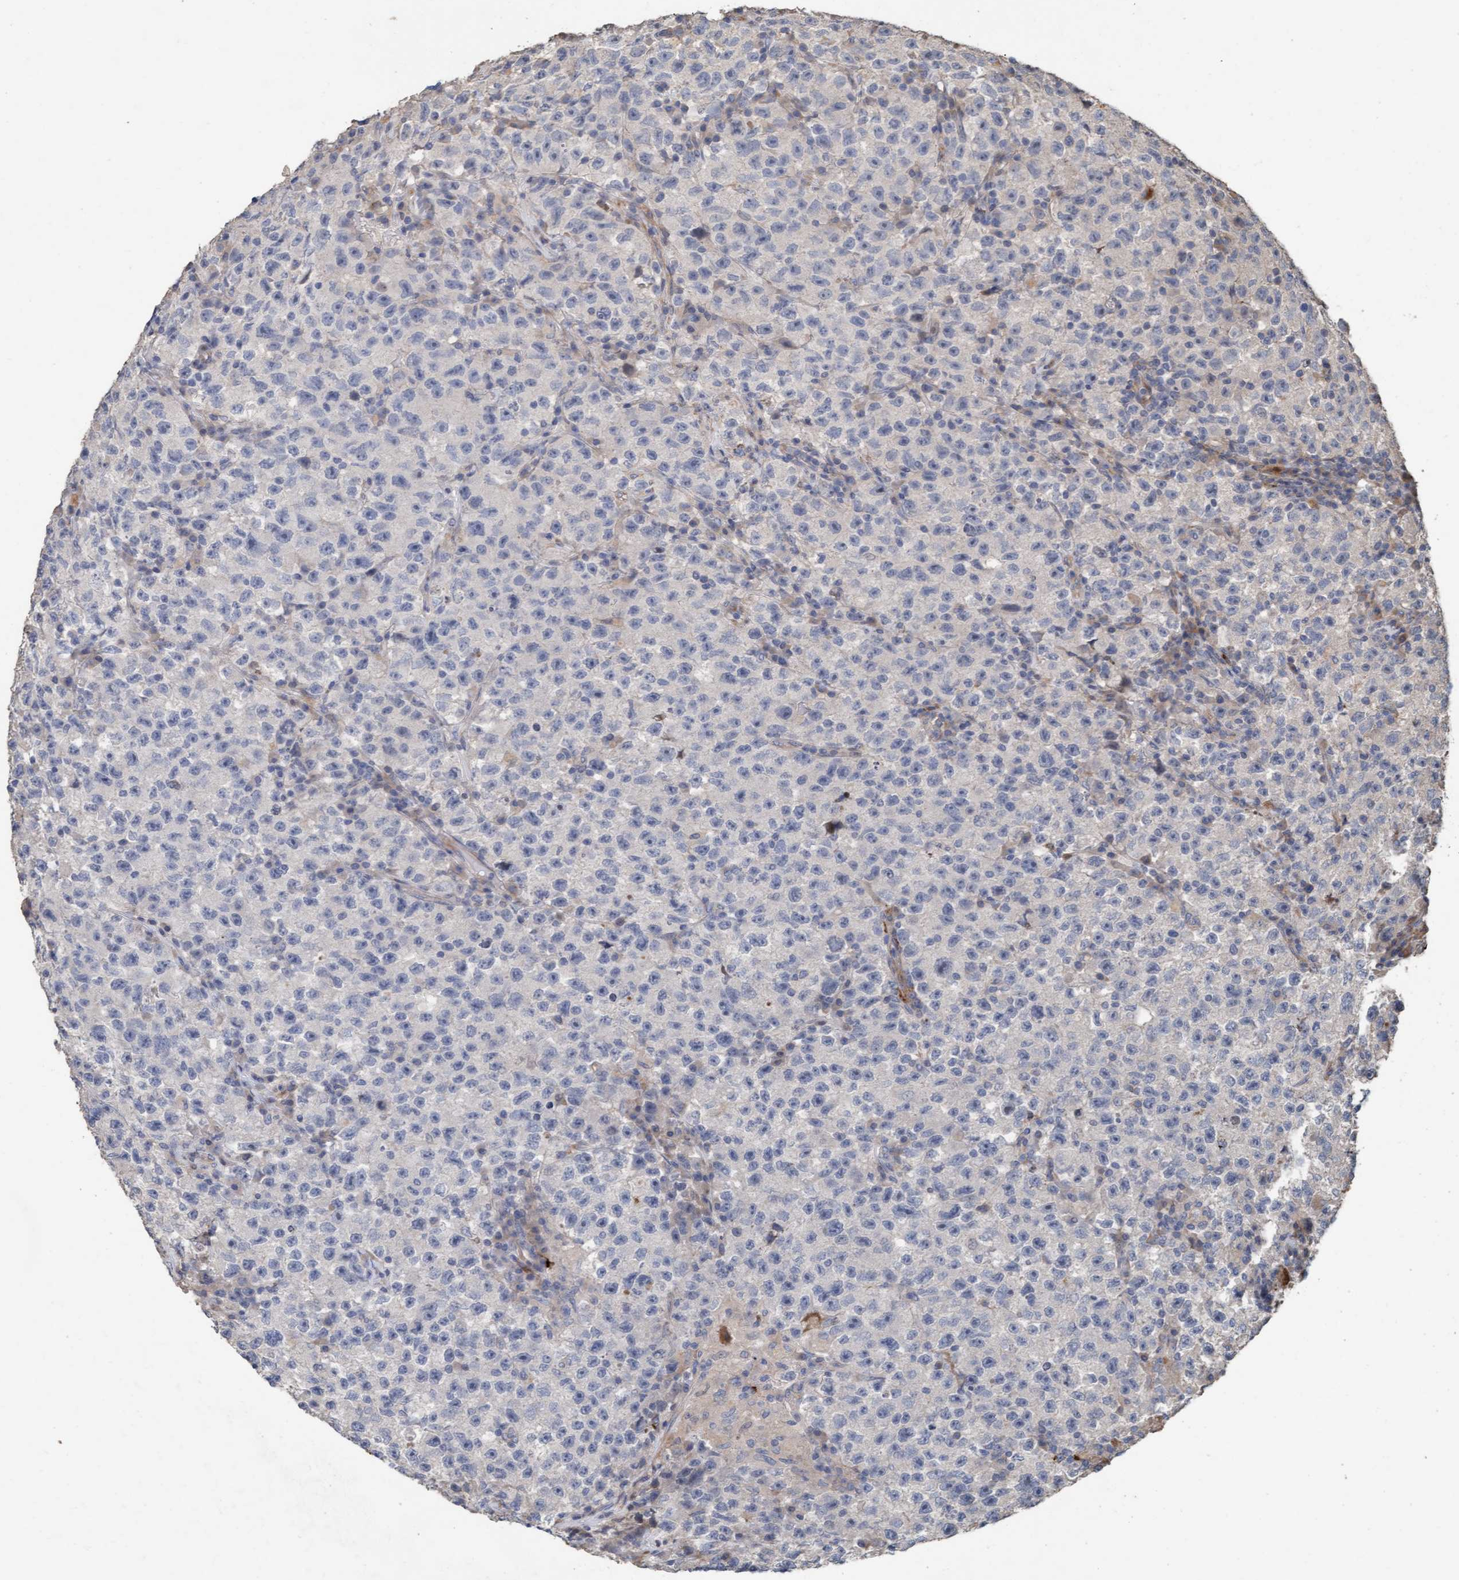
{"staining": {"intensity": "negative", "quantity": "none", "location": "none"}, "tissue": "testis cancer", "cell_type": "Tumor cells", "image_type": "cancer", "snomed": [{"axis": "morphology", "description": "Seminoma, NOS"}, {"axis": "topography", "description": "Testis"}], "caption": "The micrograph displays no significant positivity in tumor cells of testis cancer (seminoma).", "gene": "LONRF1", "patient": {"sex": "male", "age": 22}}